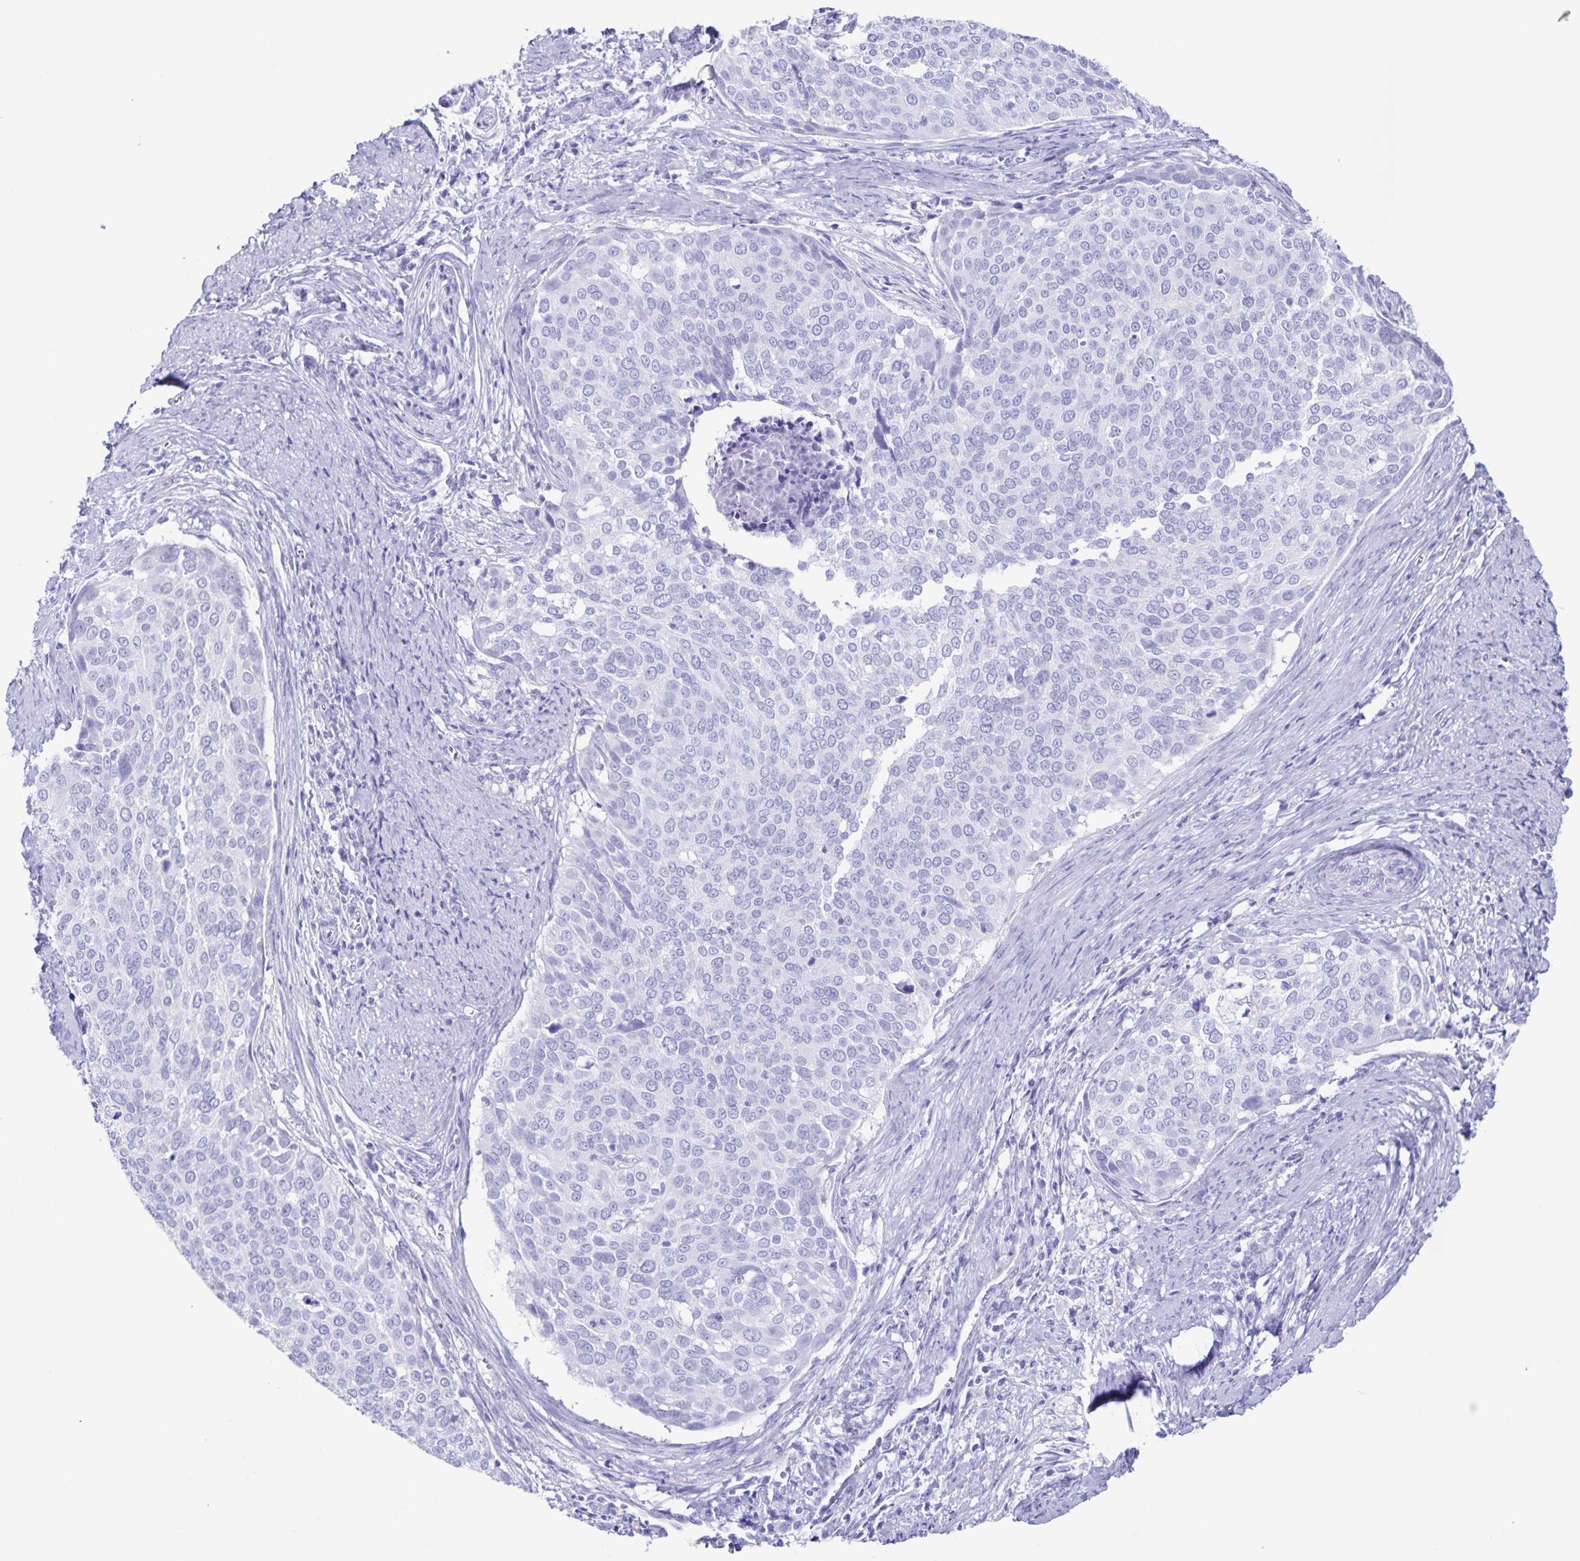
{"staining": {"intensity": "negative", "quantity": "none", "location": "none"}, "tissue": "cervical cancer", "cell_type": "Tumor cells", "image_type": "cancer", "snomed": [{"axis": "morphology", "description": "Squamous cell carcinoma, NOS"}, {"axis": "topography", "description": "Cervix"}], "caption": "Immunohistochemical staining of cervical cancer (squamous cell carcinoma) exhibits no significant positivity in tumor cells.", "gene": "C12orf56", "patient": {"sex": "female", "age": 39}}